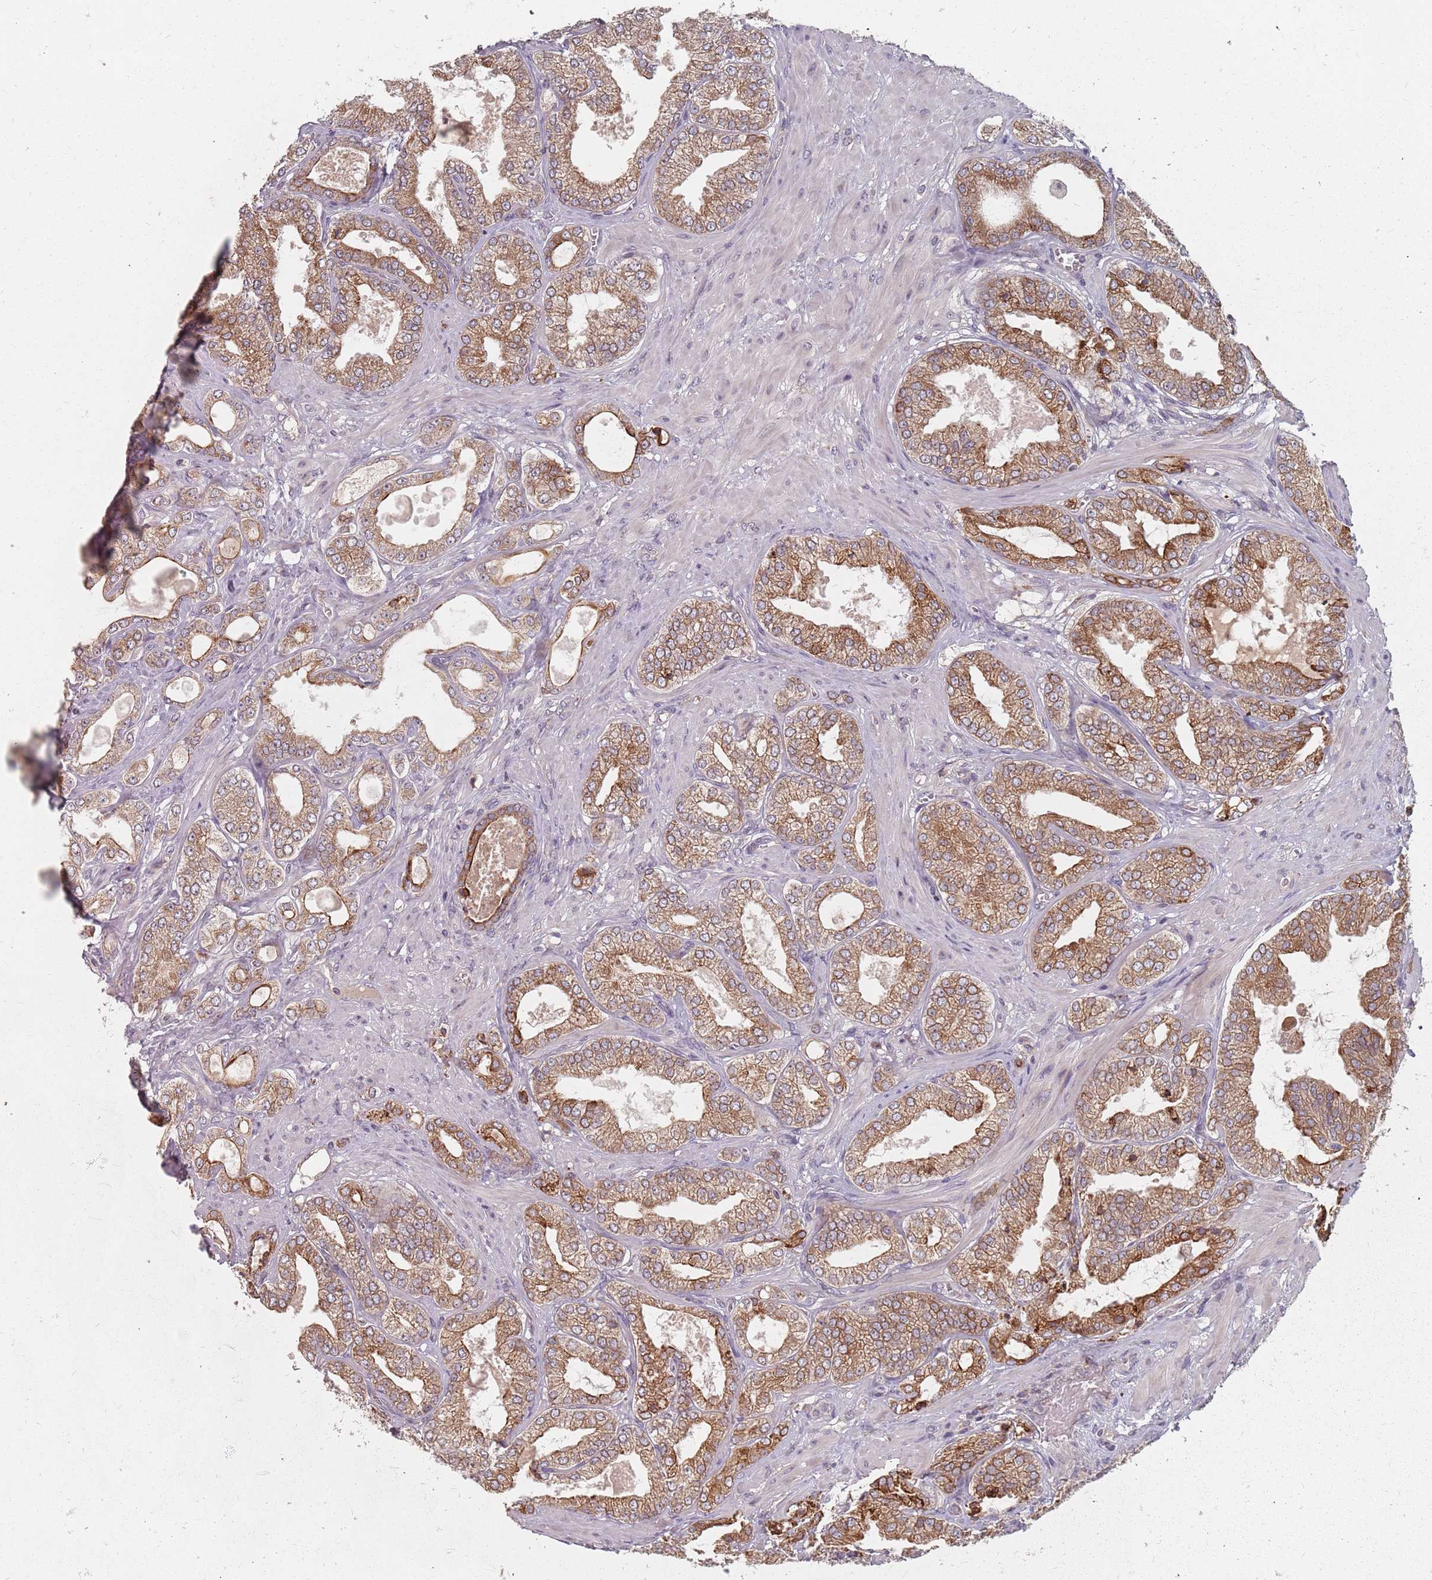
{"staining": {"intensity": "moderate", "quantity": ">75%", "location": "cytoplasmic/membranous"}, "tissue": "prostate cancer", "cell_type": "Tumor cells", "image_type": "cancer", "snomed": [{"axis": "morphology", "description": "Adenocarcinoma, Low grade"}, {"axis": "topography", "description": "Prostate"}], "caption": "Immunohistochemistry of low-grade adenocarcinoma (prostate) displays medium levels of moderate cytoplasmic/membranous expression in about >75% of tumor cells.", "gene": "ADAL", "patient": {"sex": "male", "age": 63}}